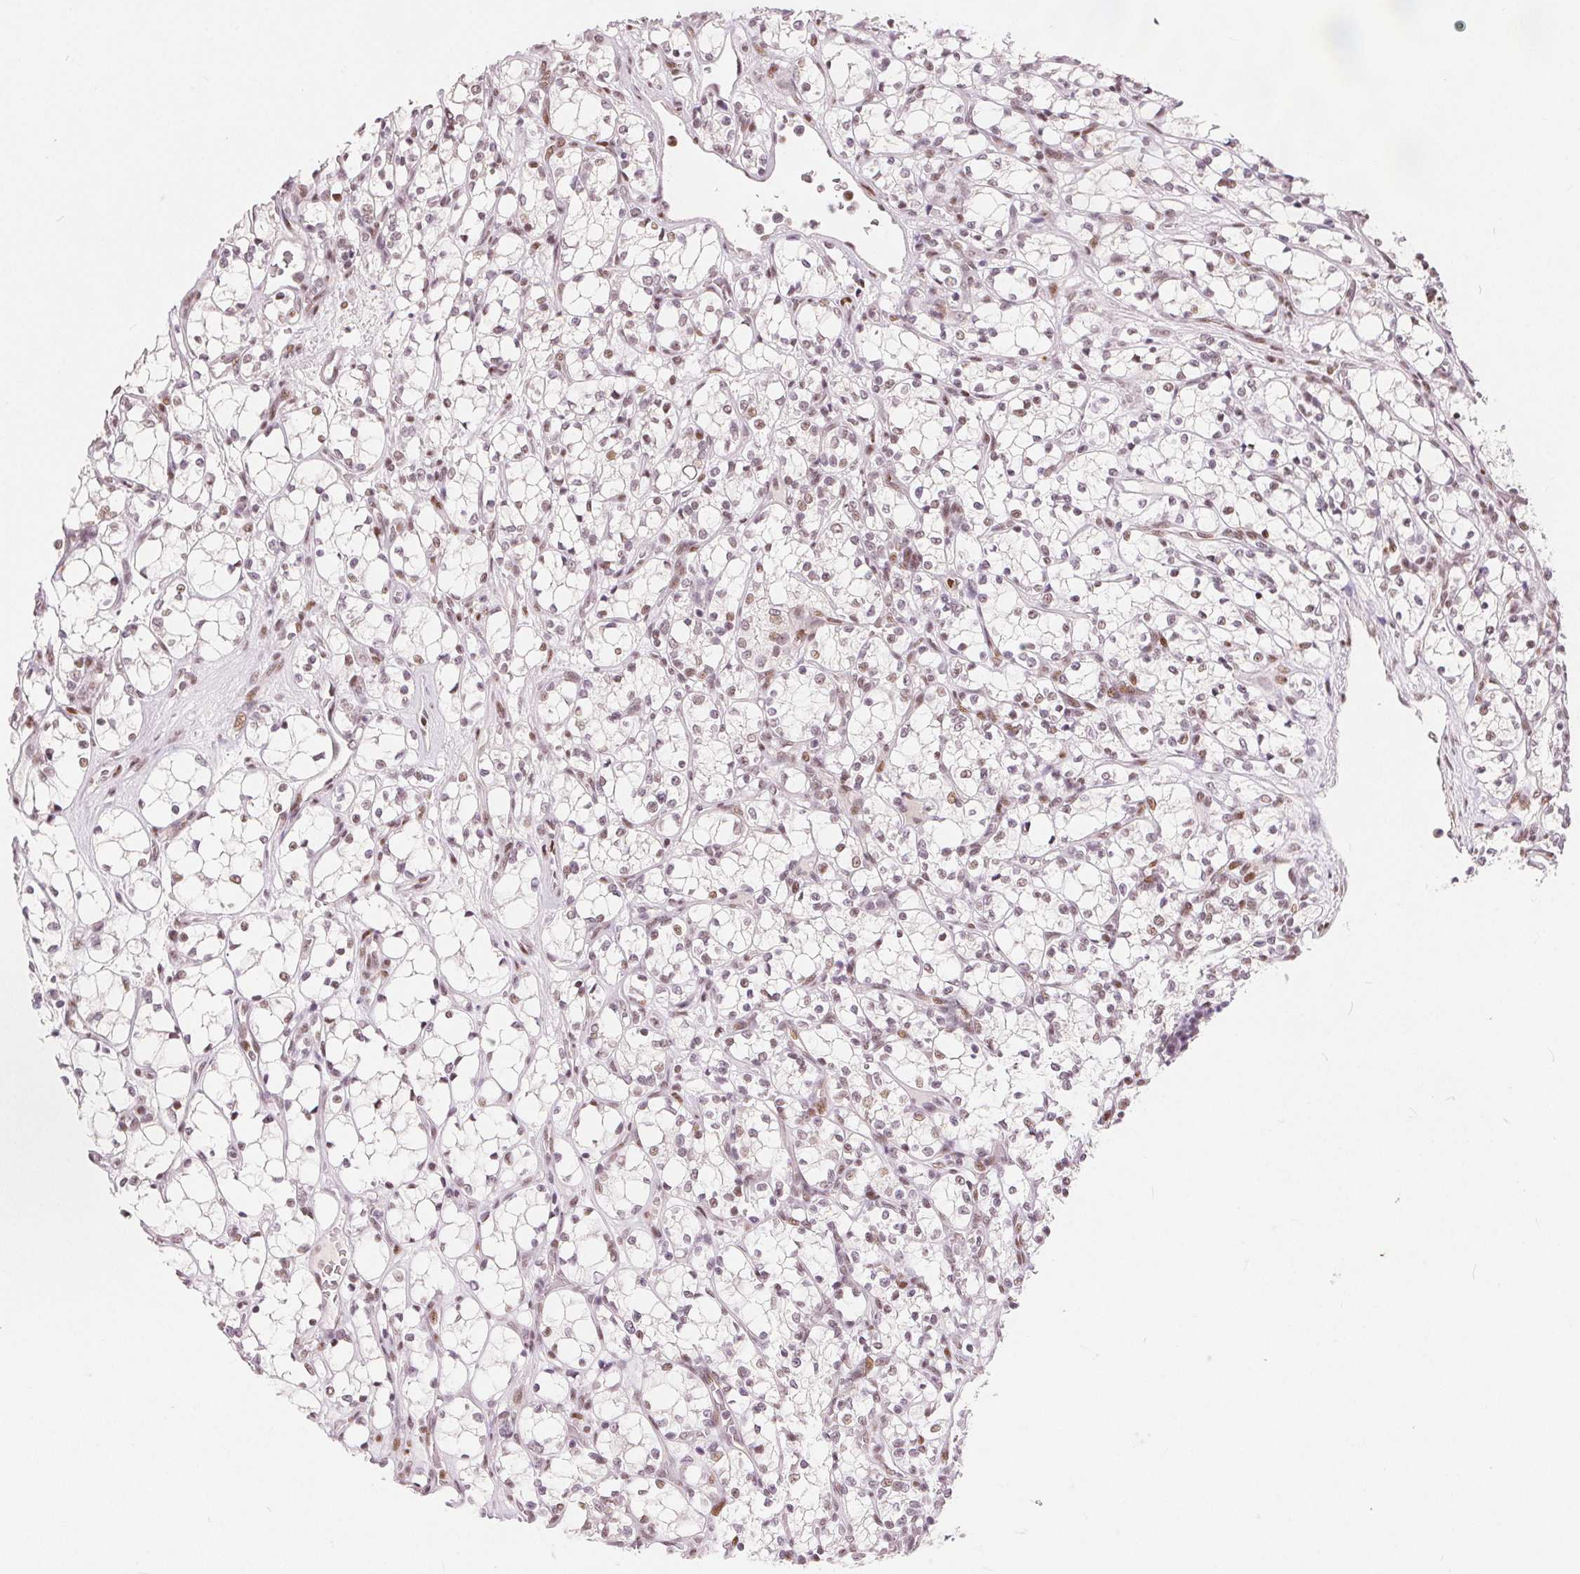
{"staining": {"intensity": "moderate", "quantity": ">75%", "location": "nuclear"}, "tissue": "renal cancer", "cell_type": "Tumor cells", "image_type": "cancer", "snomed": [{"axis": "morphology", "description": "Adenocarcinoma, NOS"}, {"axis": "topography", "description": "Kidney"}], "caption": "Adenocarcinoma (renal) tissue reveals moderate nuclear expression in about >75% of tumor cells", "gene": "ZNF703", "patient": {"sex": "female", "age": 69}}